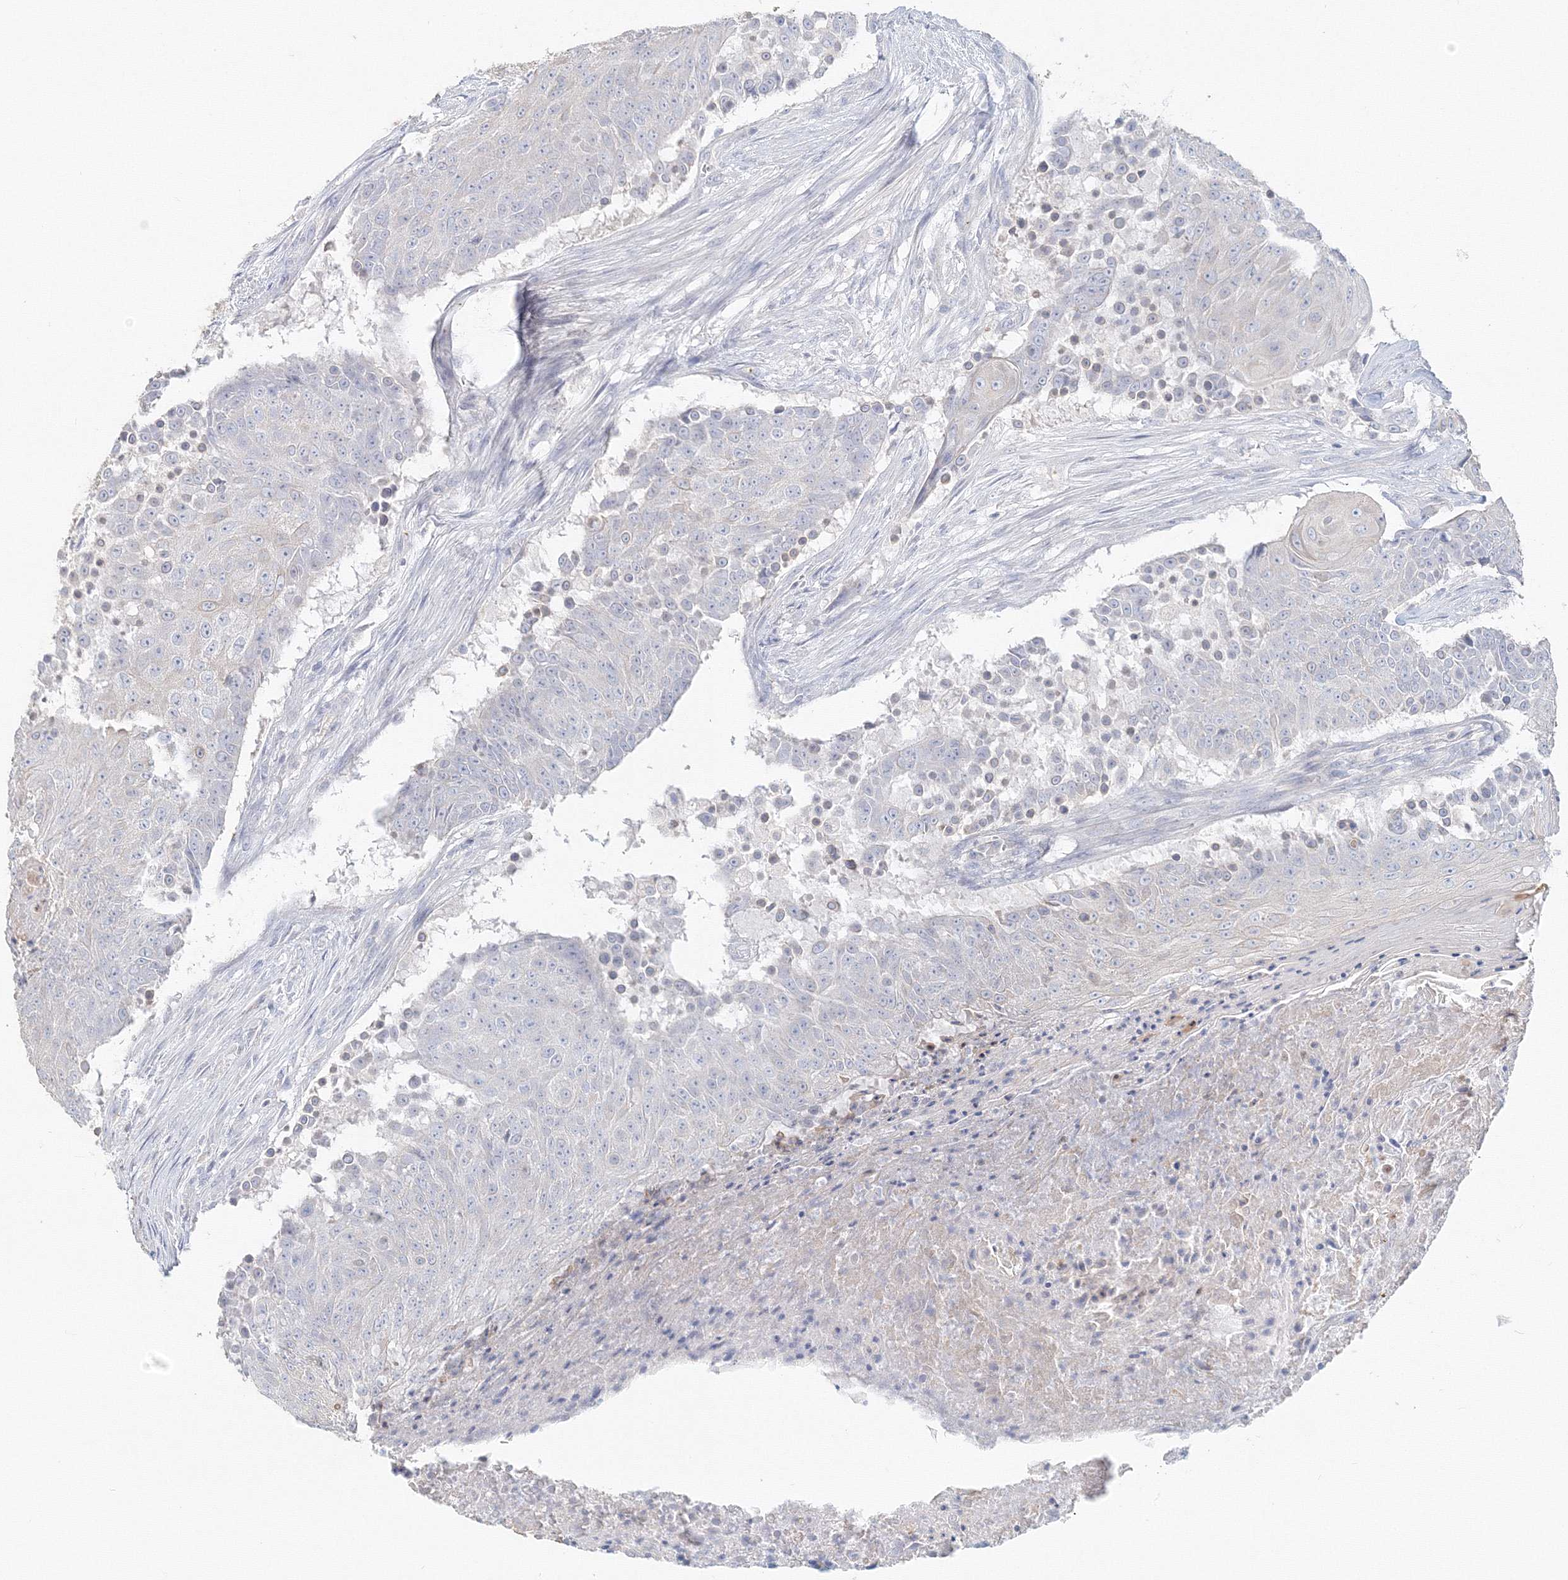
{"staining": {"intensity": "negative", "quantity": "none", "location": "none"}, "tissue": "urothelial cancer", "cell_type": "Tumor cells", "image_type": "cancer", "snomed": [{"axis": "morphology", "description": "Urothelial carcinoma, High grade"}, {"axis": "topography", "description": "Urinary bladder"}], "caption": "Tumor cells are negative for protein expression in human urothelial carcinoma (high-grade).", "gene": "MMRN1", "patient": {"sex": "female", "age": 63}}